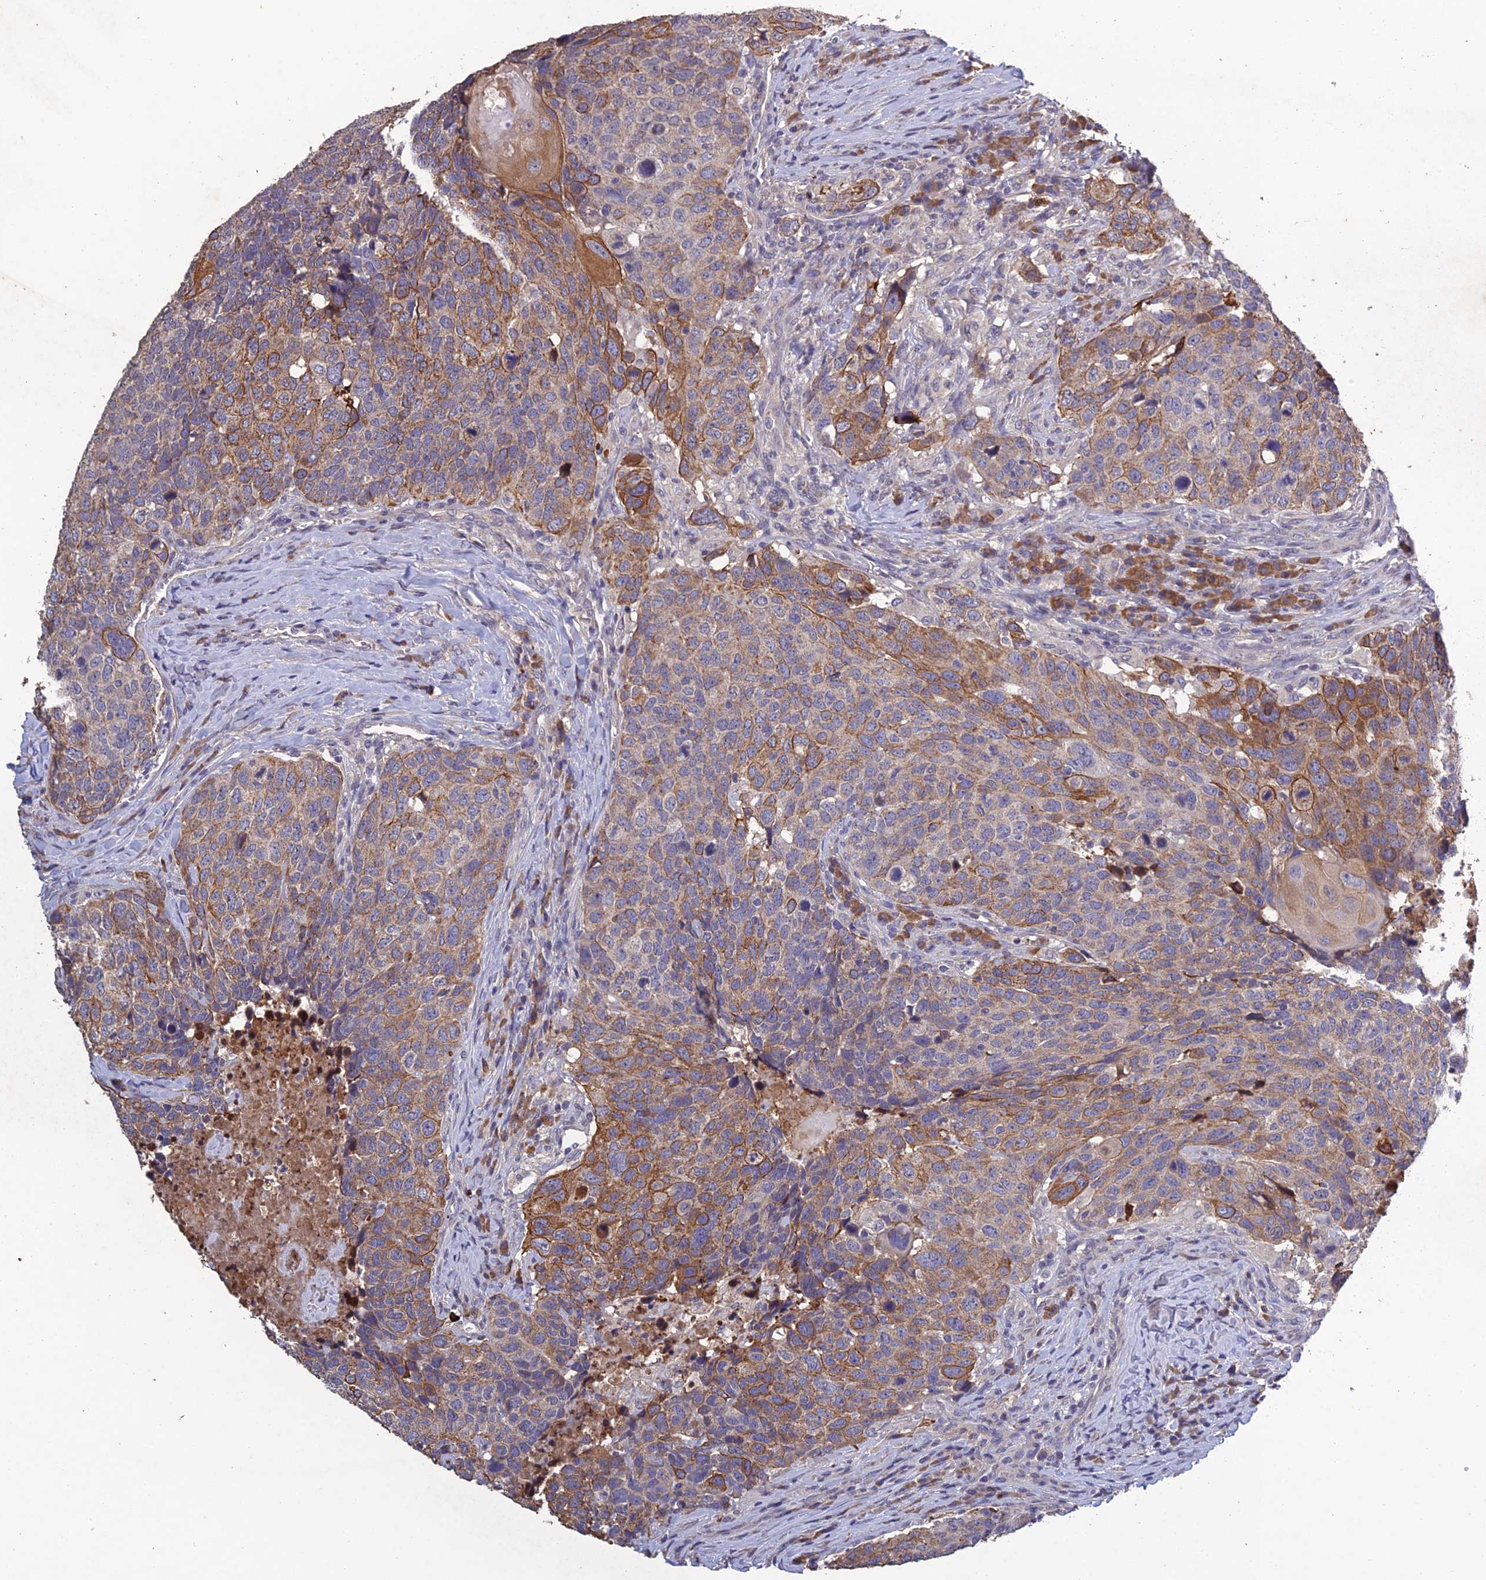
{"staining": {"intensity": "moderate", "quantity": "25%-75%", "location": "cytoplasmic/membranous"}, "tissue": "head and neck cancer", "cell_type": "Tumor cells", "image_type": "cancer", "snomed": [{"axis": "morphology", "description": "Squamous cell carcinoma, NOS"}, {"axis": "topography", "description": "Head-Neck"}], "caption": "Immunohistochemical staining of human head and neck cancer (squamous cell carcinoma) displays moderate cytoplasmic/membranous protein positivity in about 25%-75% of tumor cells.", "gene": "SLC39A13", "patient": {"sex": "male", "age": 66}}